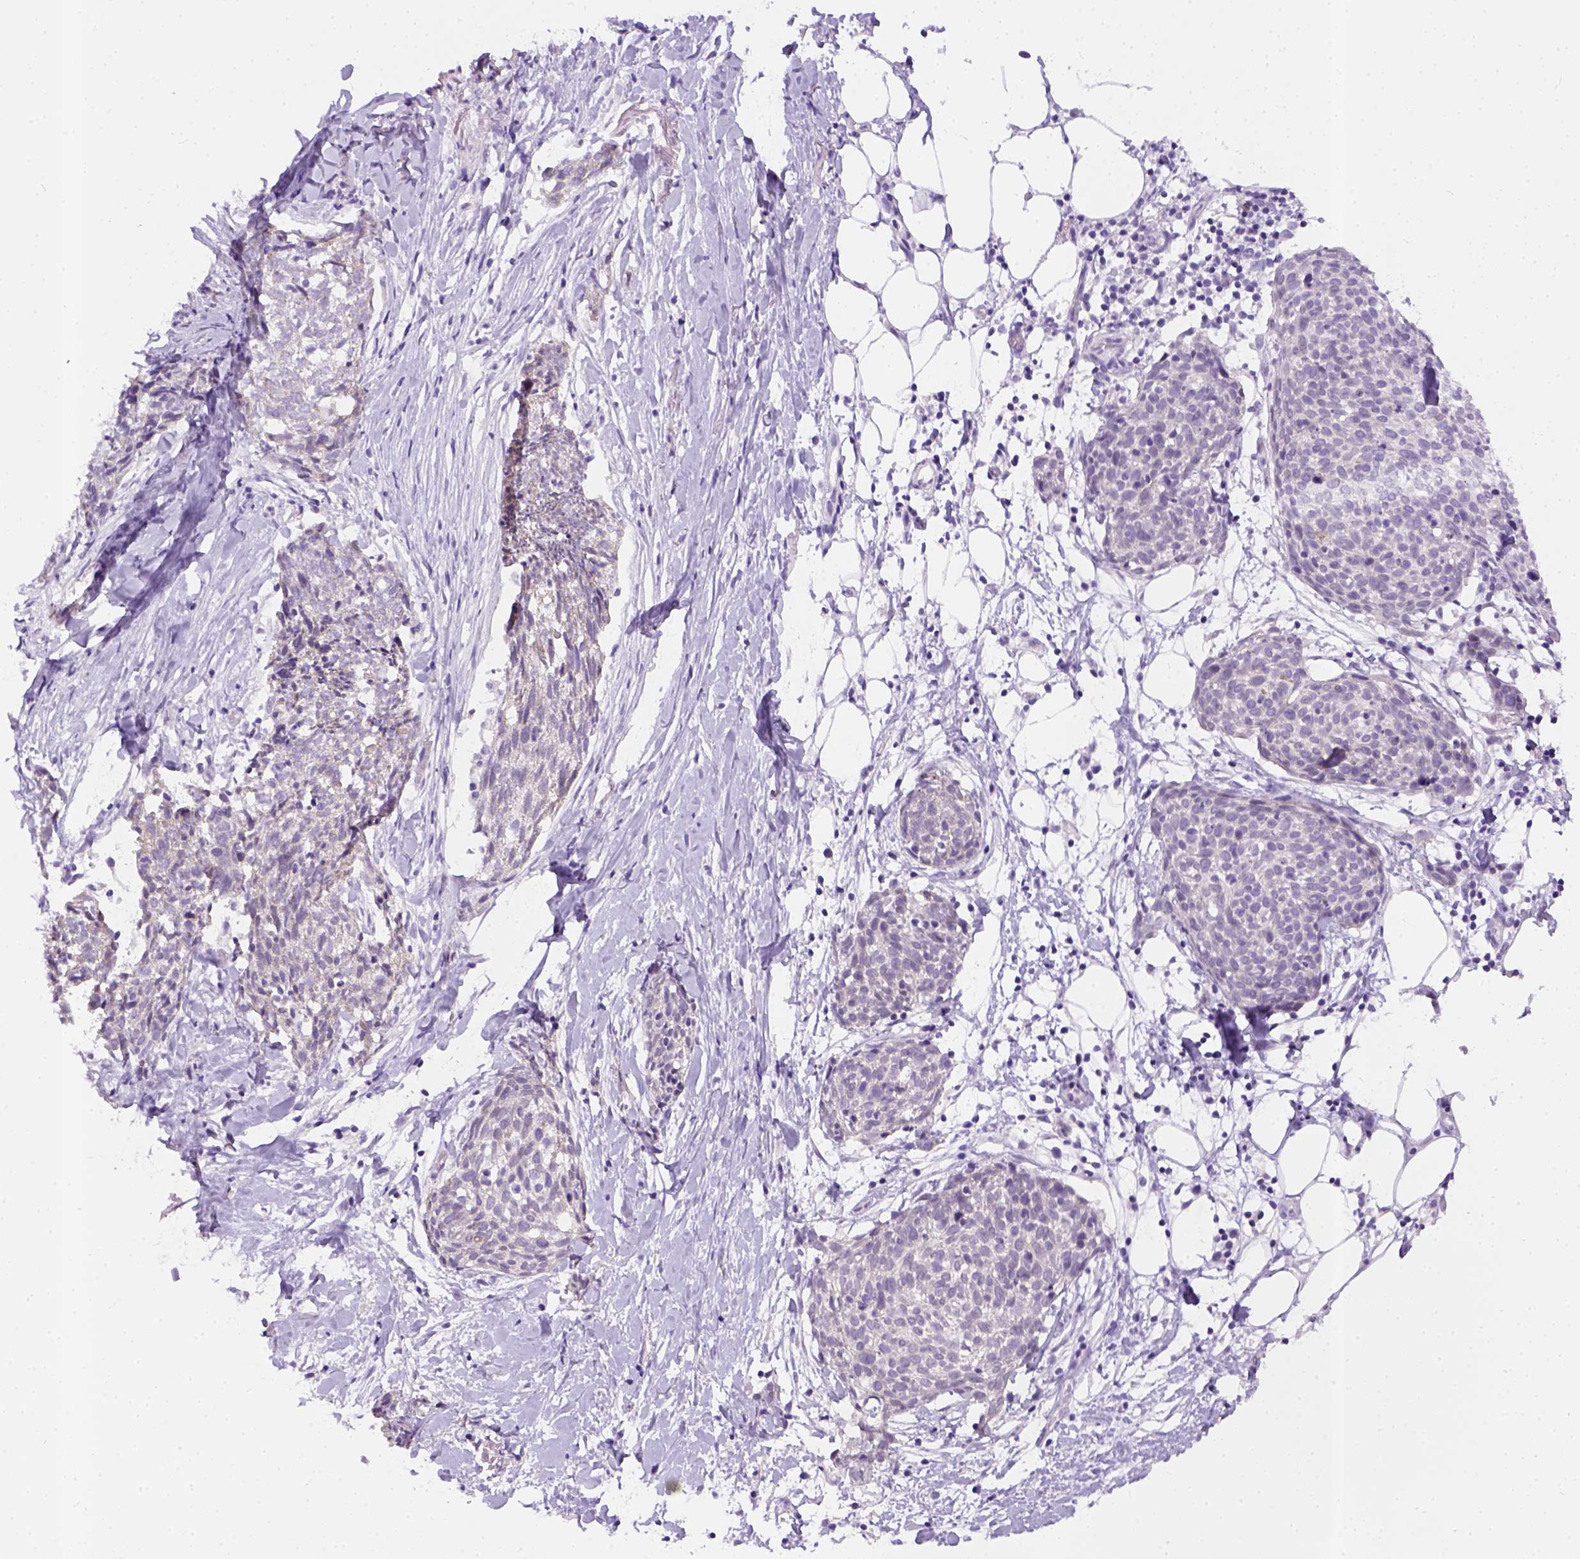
{"staining": {"intensity": "negative", "quantity": "none", "location": "none"}, "tissue": "skin cancer", "cell_type": "Tumor cells", "image_type": "cancer", "snomed": [{"axis": "morphology", "description": "Squamous cell carcinoma, NOS"}, {"axis": "topography", "description": "Skin"}, {"axis": "topography", "description": "Vulva"}], "caption": "DAB (3,3'-diaminobenzidine) immunohistochemical staining of human squamous cell carcinoma (skin) exhibits no significant expression in tumor cells.", "gene": "FAM184B", "patient": {"sex": "female", "age": 75}}